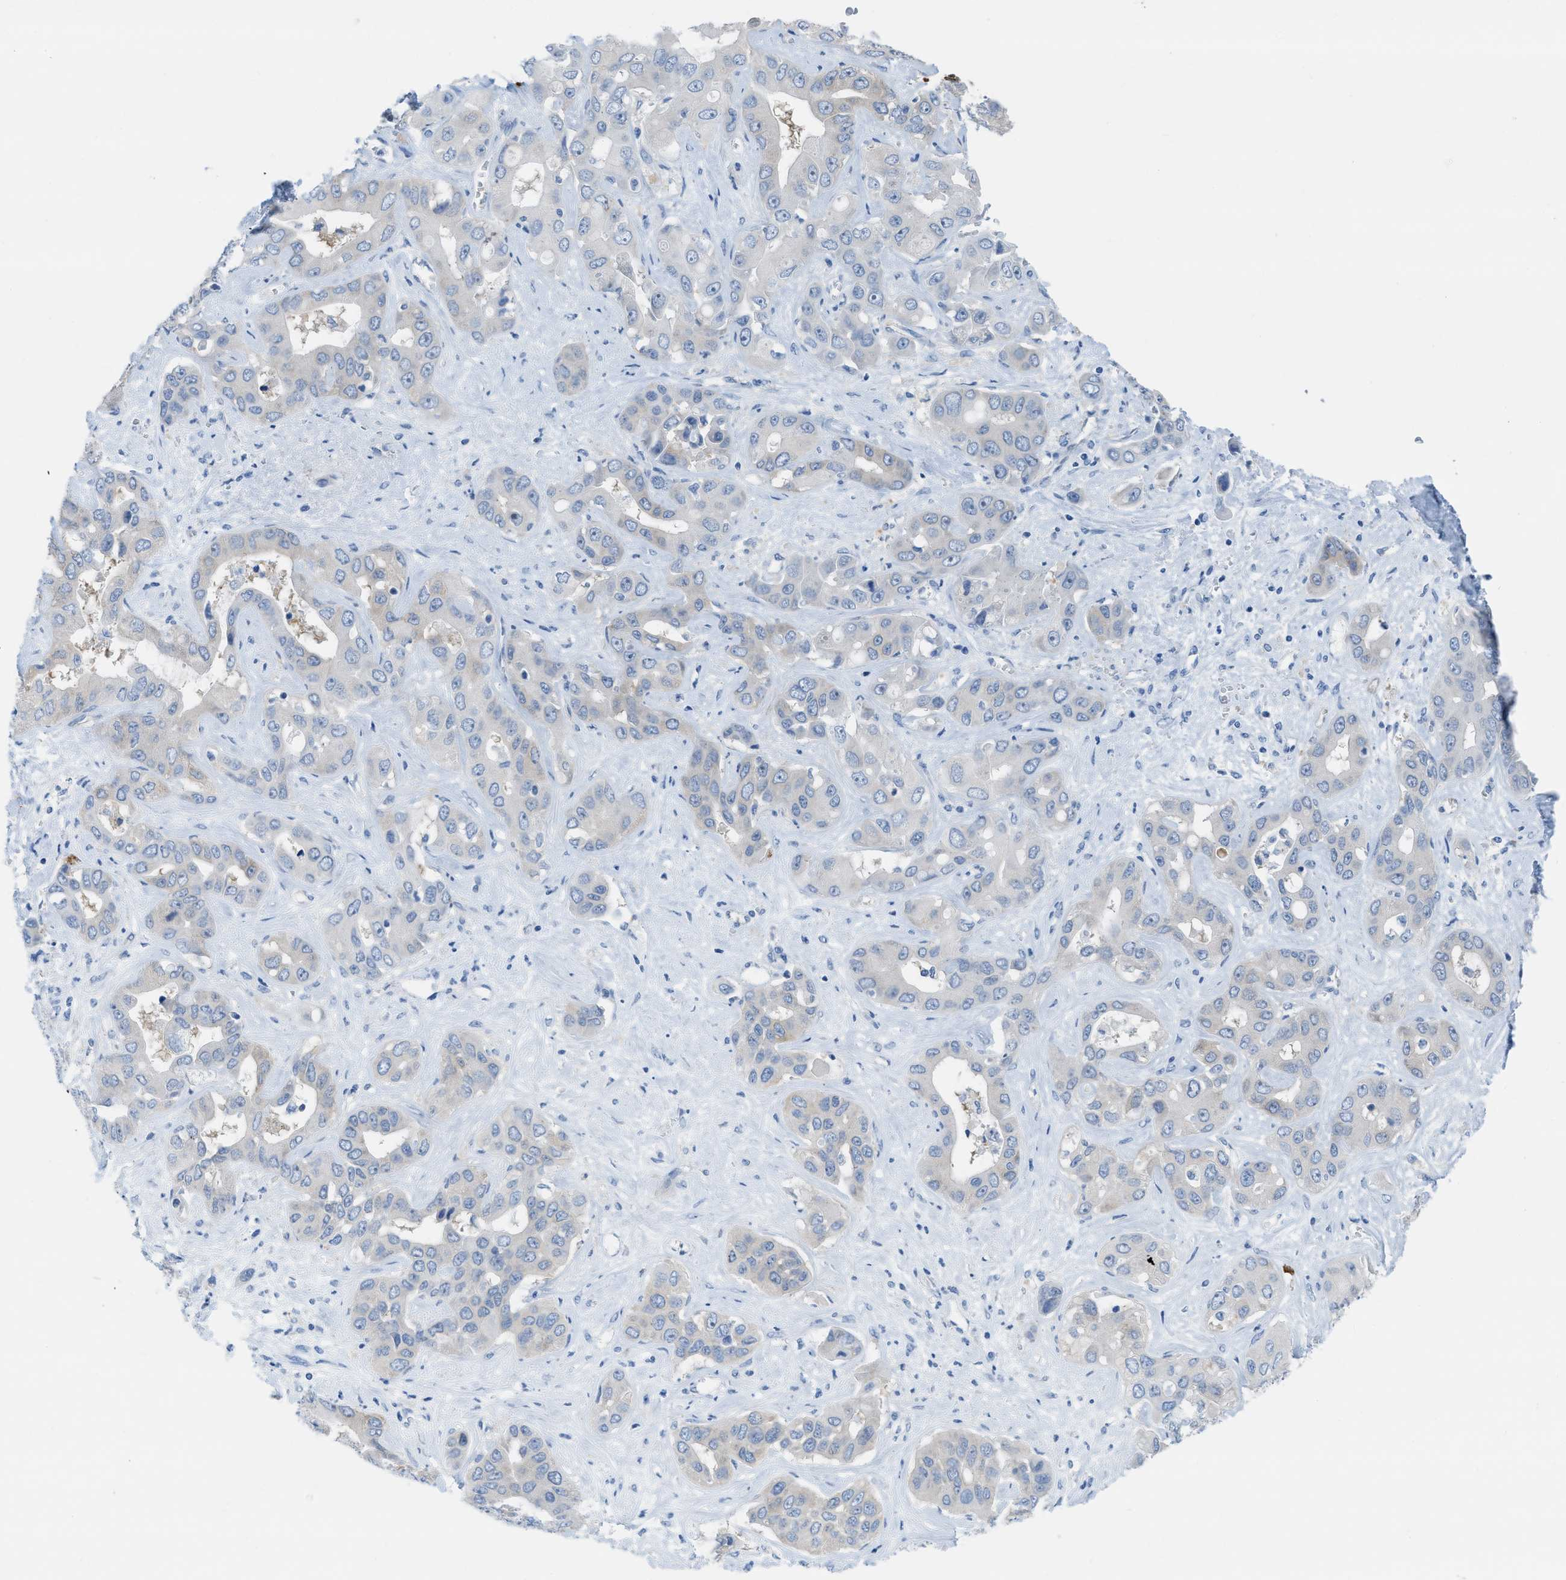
{"staining": {"intensity": "negative", "quantity": "none", "location": "none"}, "tissue": "liver cancer", "cell_type": "Tumor cells", "image_type": "cancer", "snomed": [{"axis": "morphology", "description": "Cholangiocarcinoma"}, {"axis": "topography", "description": "Liver"}], "caption": "Tumor cells are negative for brown protein staining in liver cancer (cholangiocarcinoma).", "gene": "ASGR1", "patient": {"sex": "female", "age": 52}}